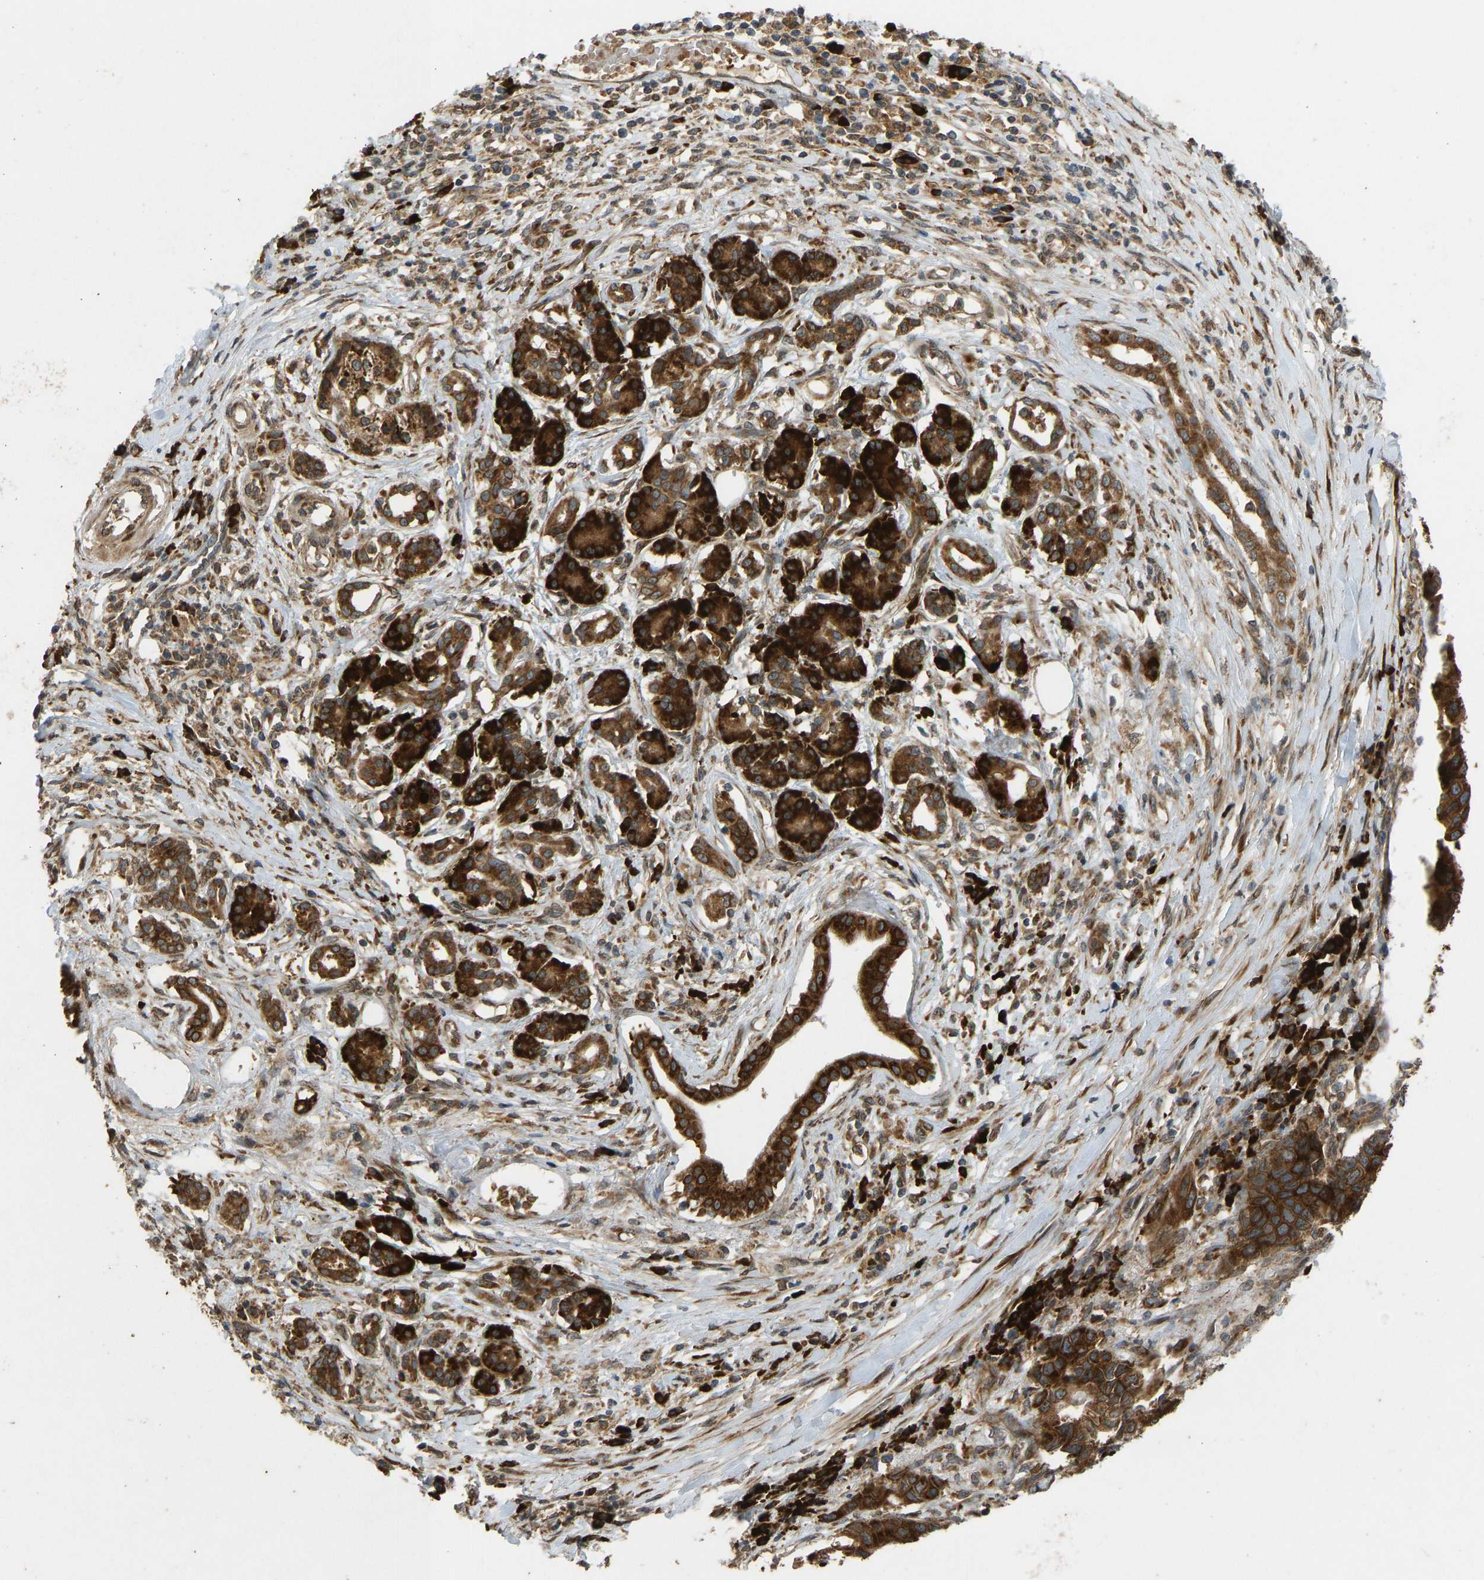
{"staining": {"intensity": "strong", "quantity": ">75%", "location": "cytoplasmic/membranous"}, "tissue": "pancreatic cancer", "cell_type": "Tumor cells", "image_type": "cancer", "snomed": [{"axis": "morphology", "description": "Adenocarcinoma, NOS"}, {"axis": "topography", "description": "Pancreas"}], "caption": "Approximately >75% of tumor cells in pancreatic adenocarcinoma show strong cytoplasmic/membranous protein staining as visualized by brown immunohistochemical staining.", "gene": "RPN2", "patient": {"sex": "female", "age": 56}}